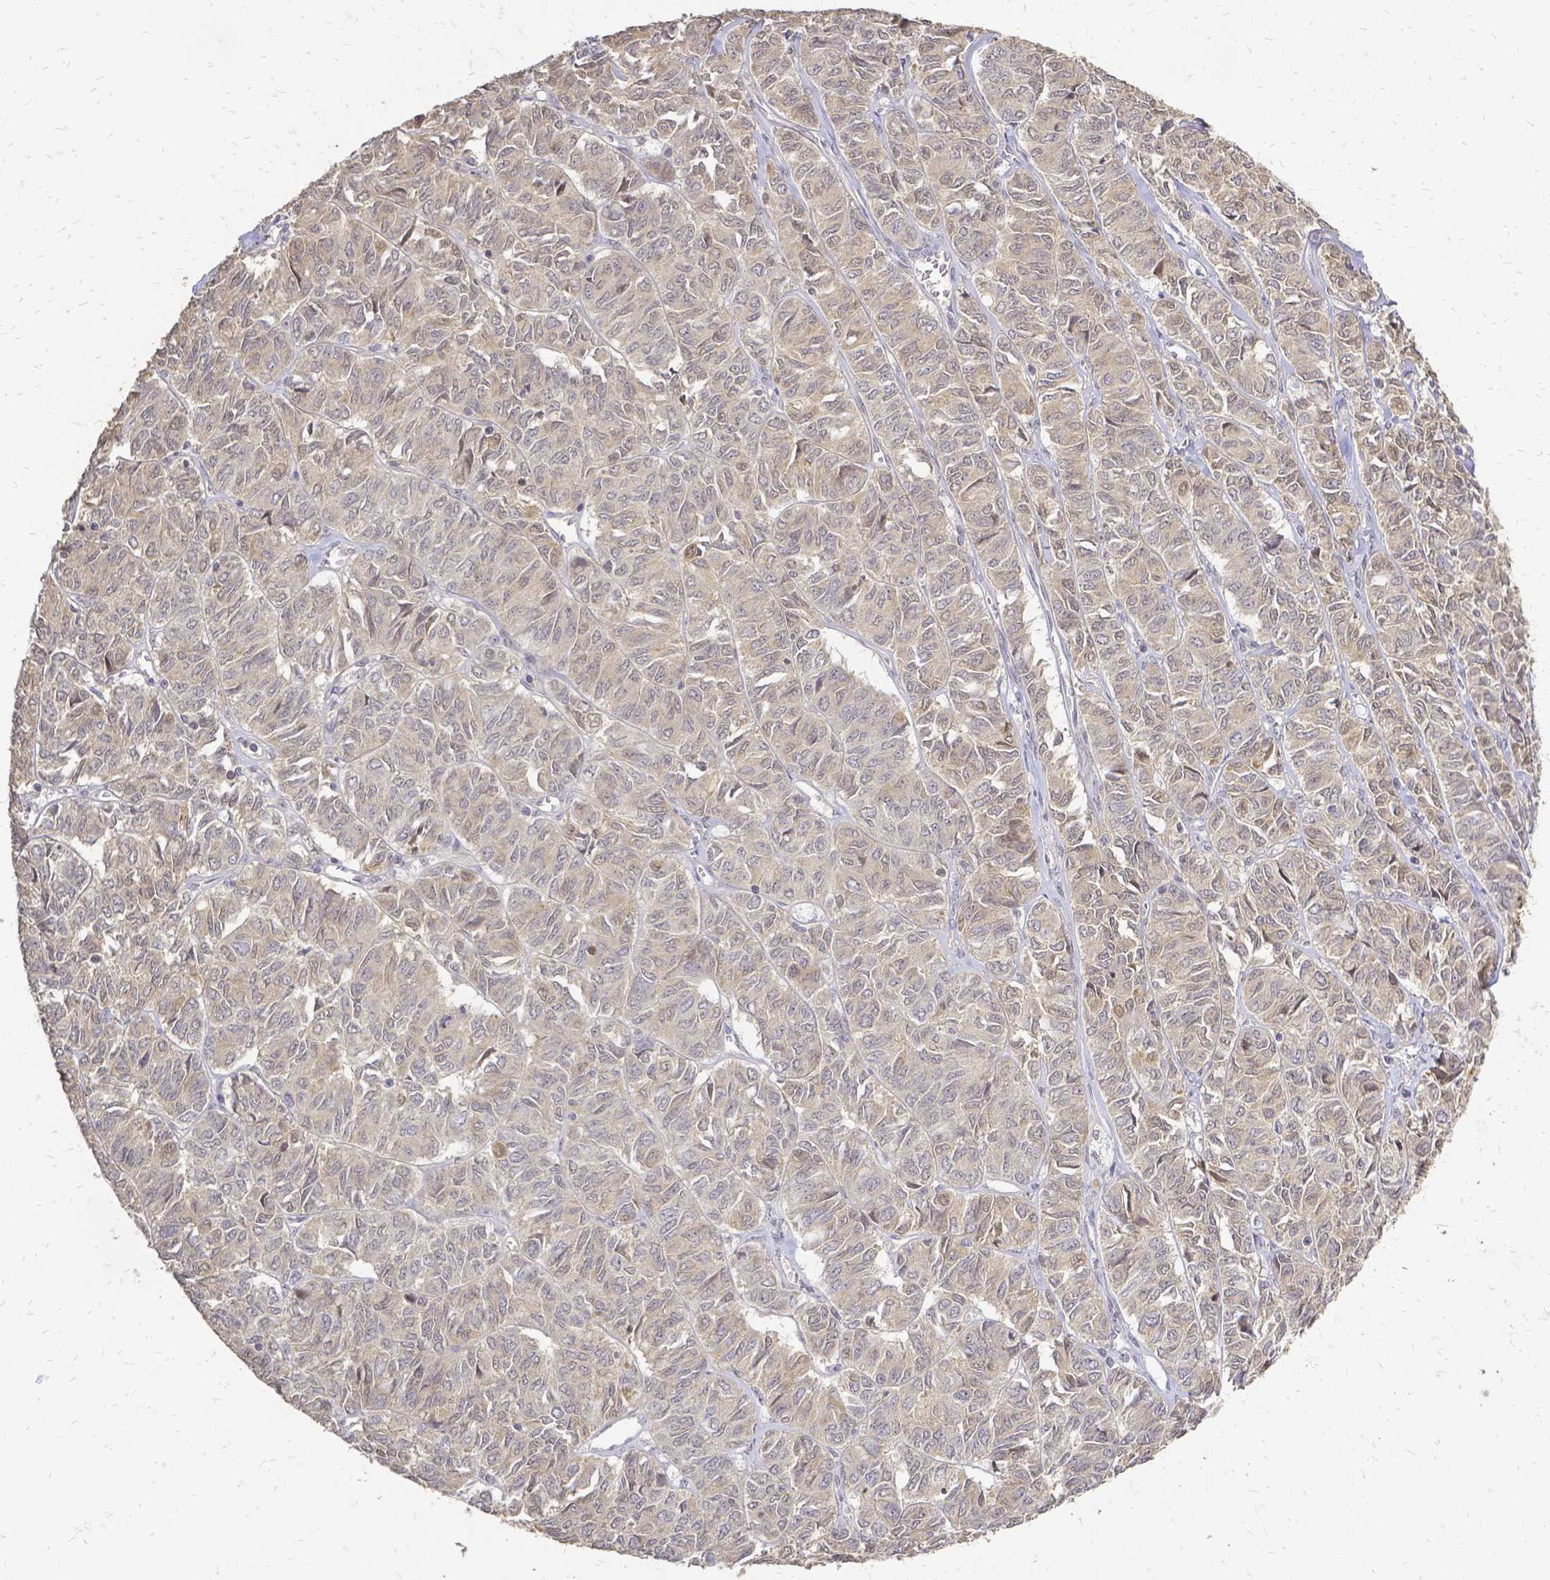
{"staining": {"intensity": "weak", "quantity": "<25%", "location": "cytoplasmic/membranous"}, "tissue": "ovarian cancer", "cell_type": "Tumor cells", "image_type": "cancer", "snomed": [{"axis": "morphology", "description": "Carcinoma, endometroid"}, {"axis": "topography", "description": "Ovary"}], "caption": "An image of human ovarian endometroid carcinoma is negative for staining in tumor cells.", "gene": "CIB1", "patient": {"sex": "female", "age": 80}}